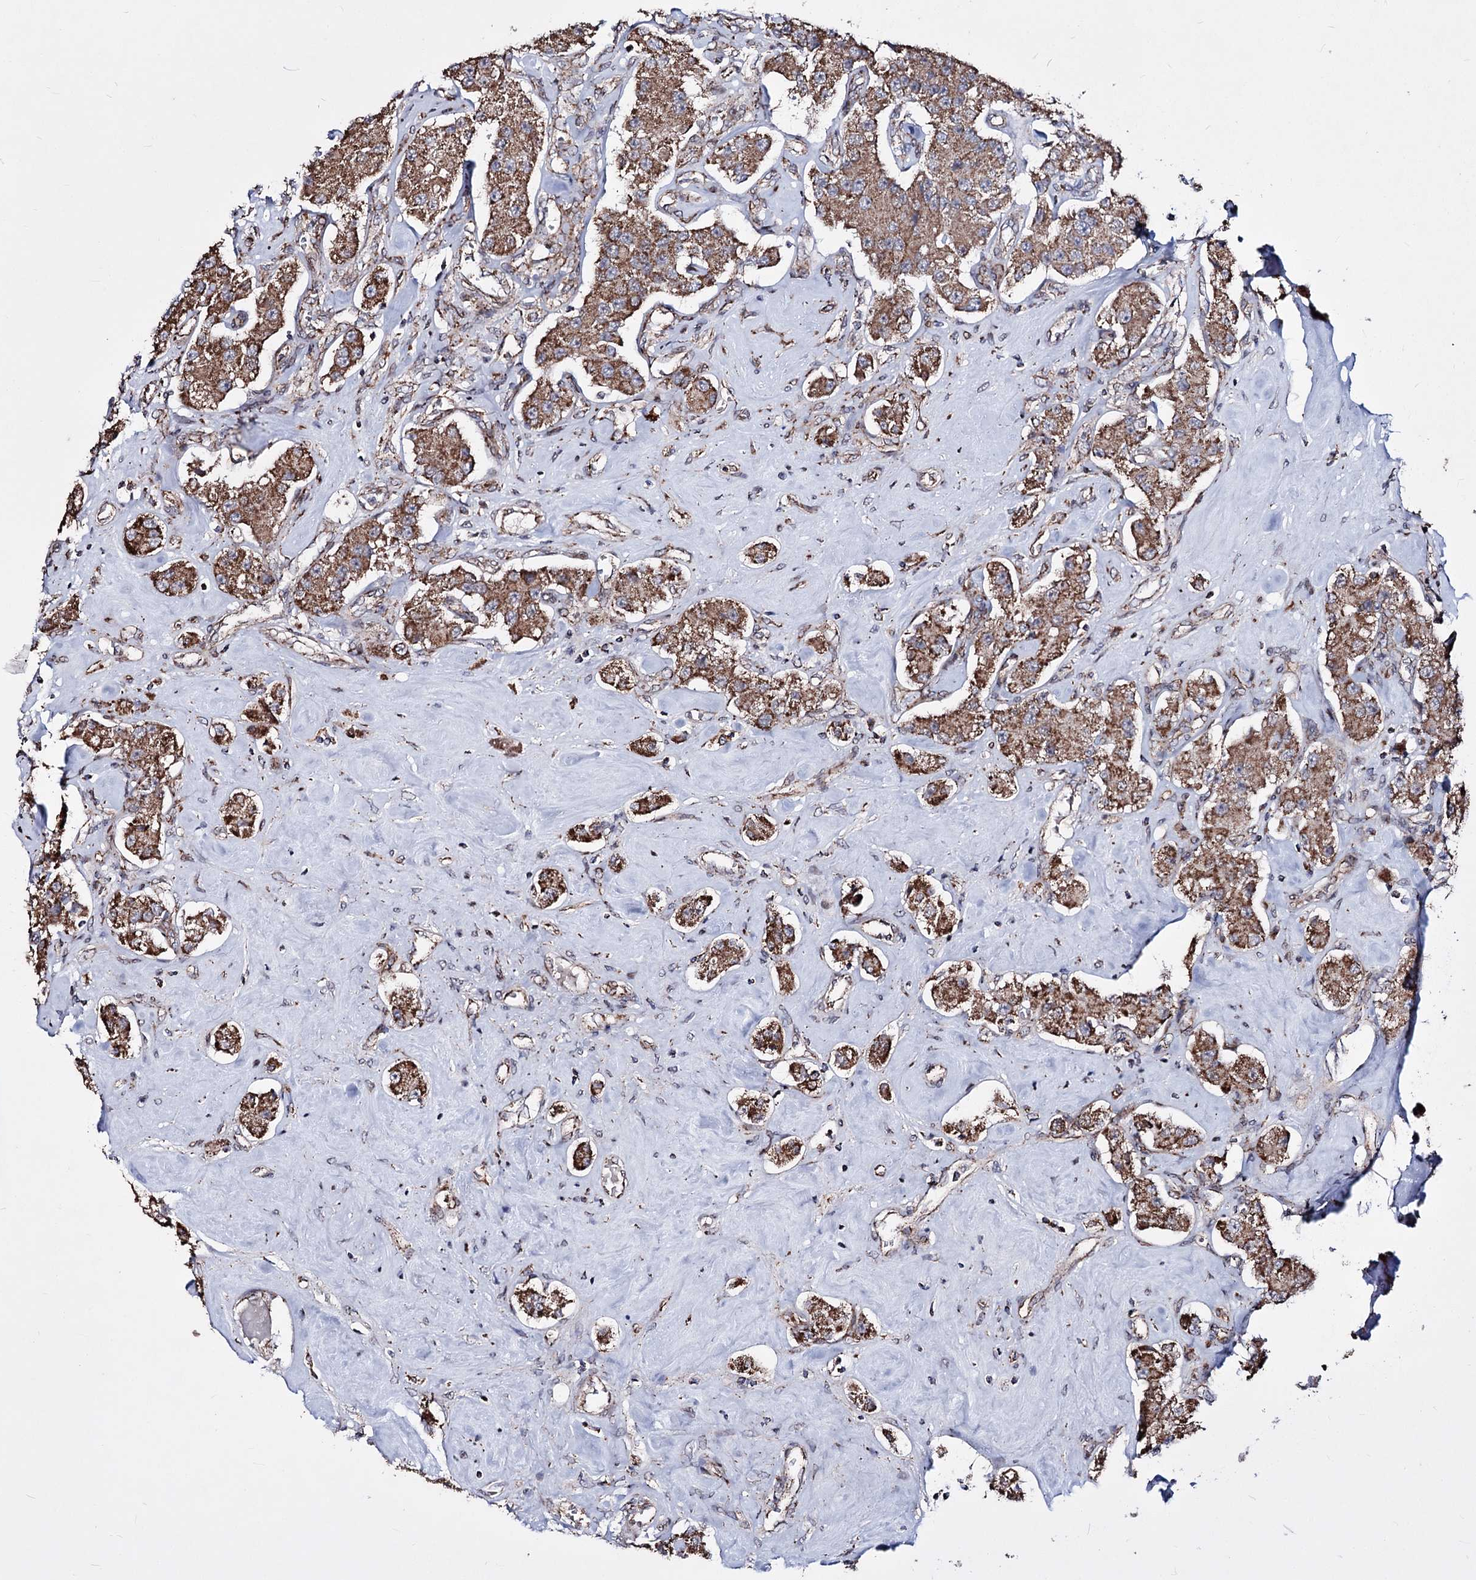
{"staining": {"intensity": "moderate", "quantity": ">75%", "location": "cytoplasmic/membranous"}, "tissue": "carcinoid", "cell_type": "Tumor cells", "image_type": "cancer", "snomed": [{"axis": "morphology", "description": "Carcinoid, malignant, NOS"}, {"axis": "topography", "description": "Pancreas"}], "caption": "Brown immunohistochemical staining in human malignant carcinoid shows moderate cytoplasmic/membranous staining in about >75% of tumor cells. Using DAB (brown) and hematoxylin (blue) stains, captured at high magnification using brightfield microscopy.", "gene": "CREB3L4", "patient": {"sex": "male", "age": 41}}